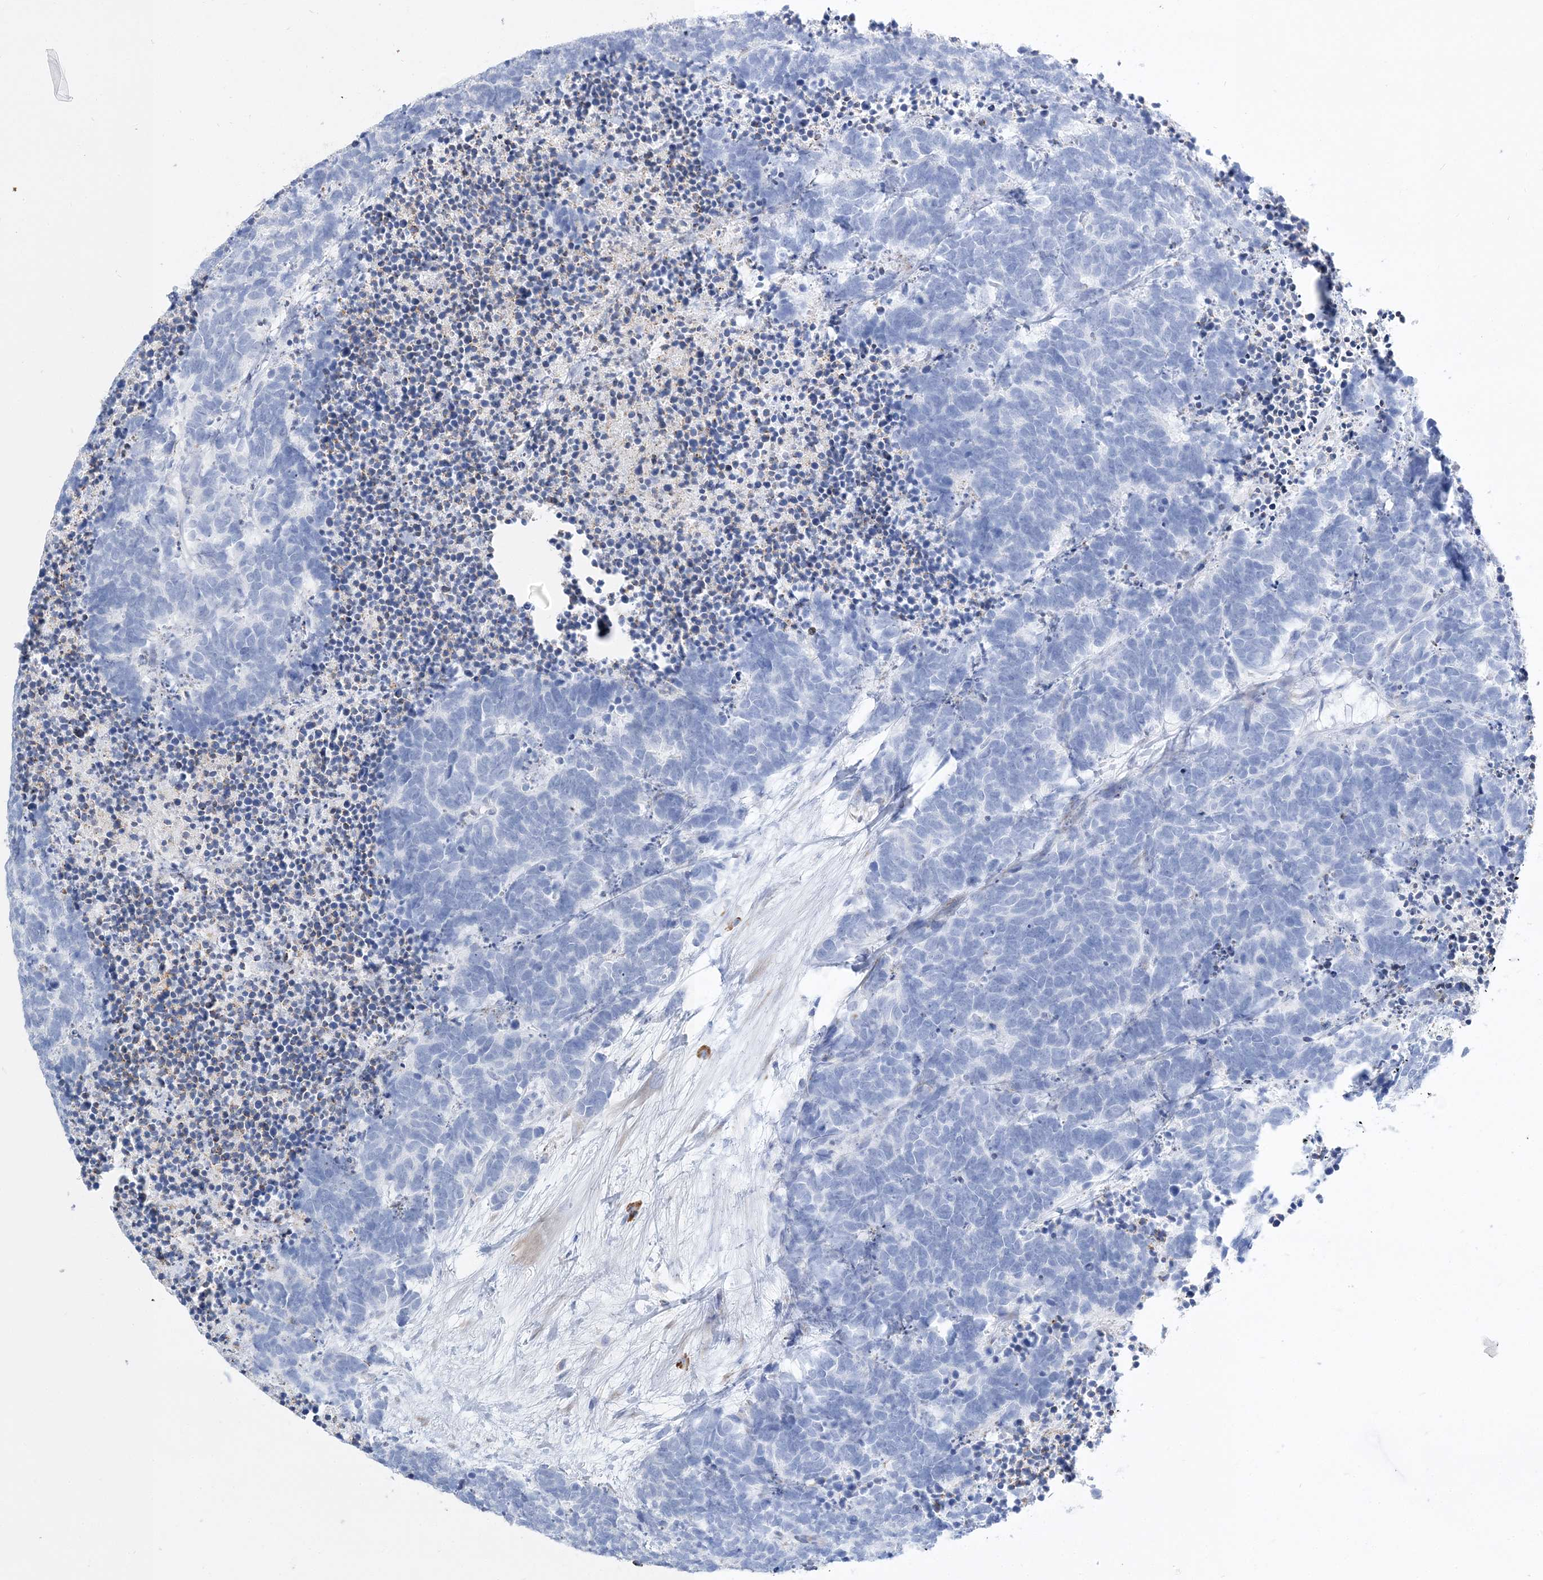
{"staining": {"intensity": "negative", "quantity": "none", "location": "none"}, "tissue": "carcinoid", "cell_type": "Tumor cells", "image_type": "cancer", "snomed": [{"axis": "morphology", "description": "Carcinoma, NOS"}, {"axis": "morphology", "description": "Carcinoid, malignant, NOS"}, {"axis": "topography", "description": "Urinary bladder"}], "caption": "Immunohistochemistry (IHC) of carcinoid reveals no expression in tumor cells.", "gene": "TSPYL6", "patient": {"sex": "male", "age": 57}}